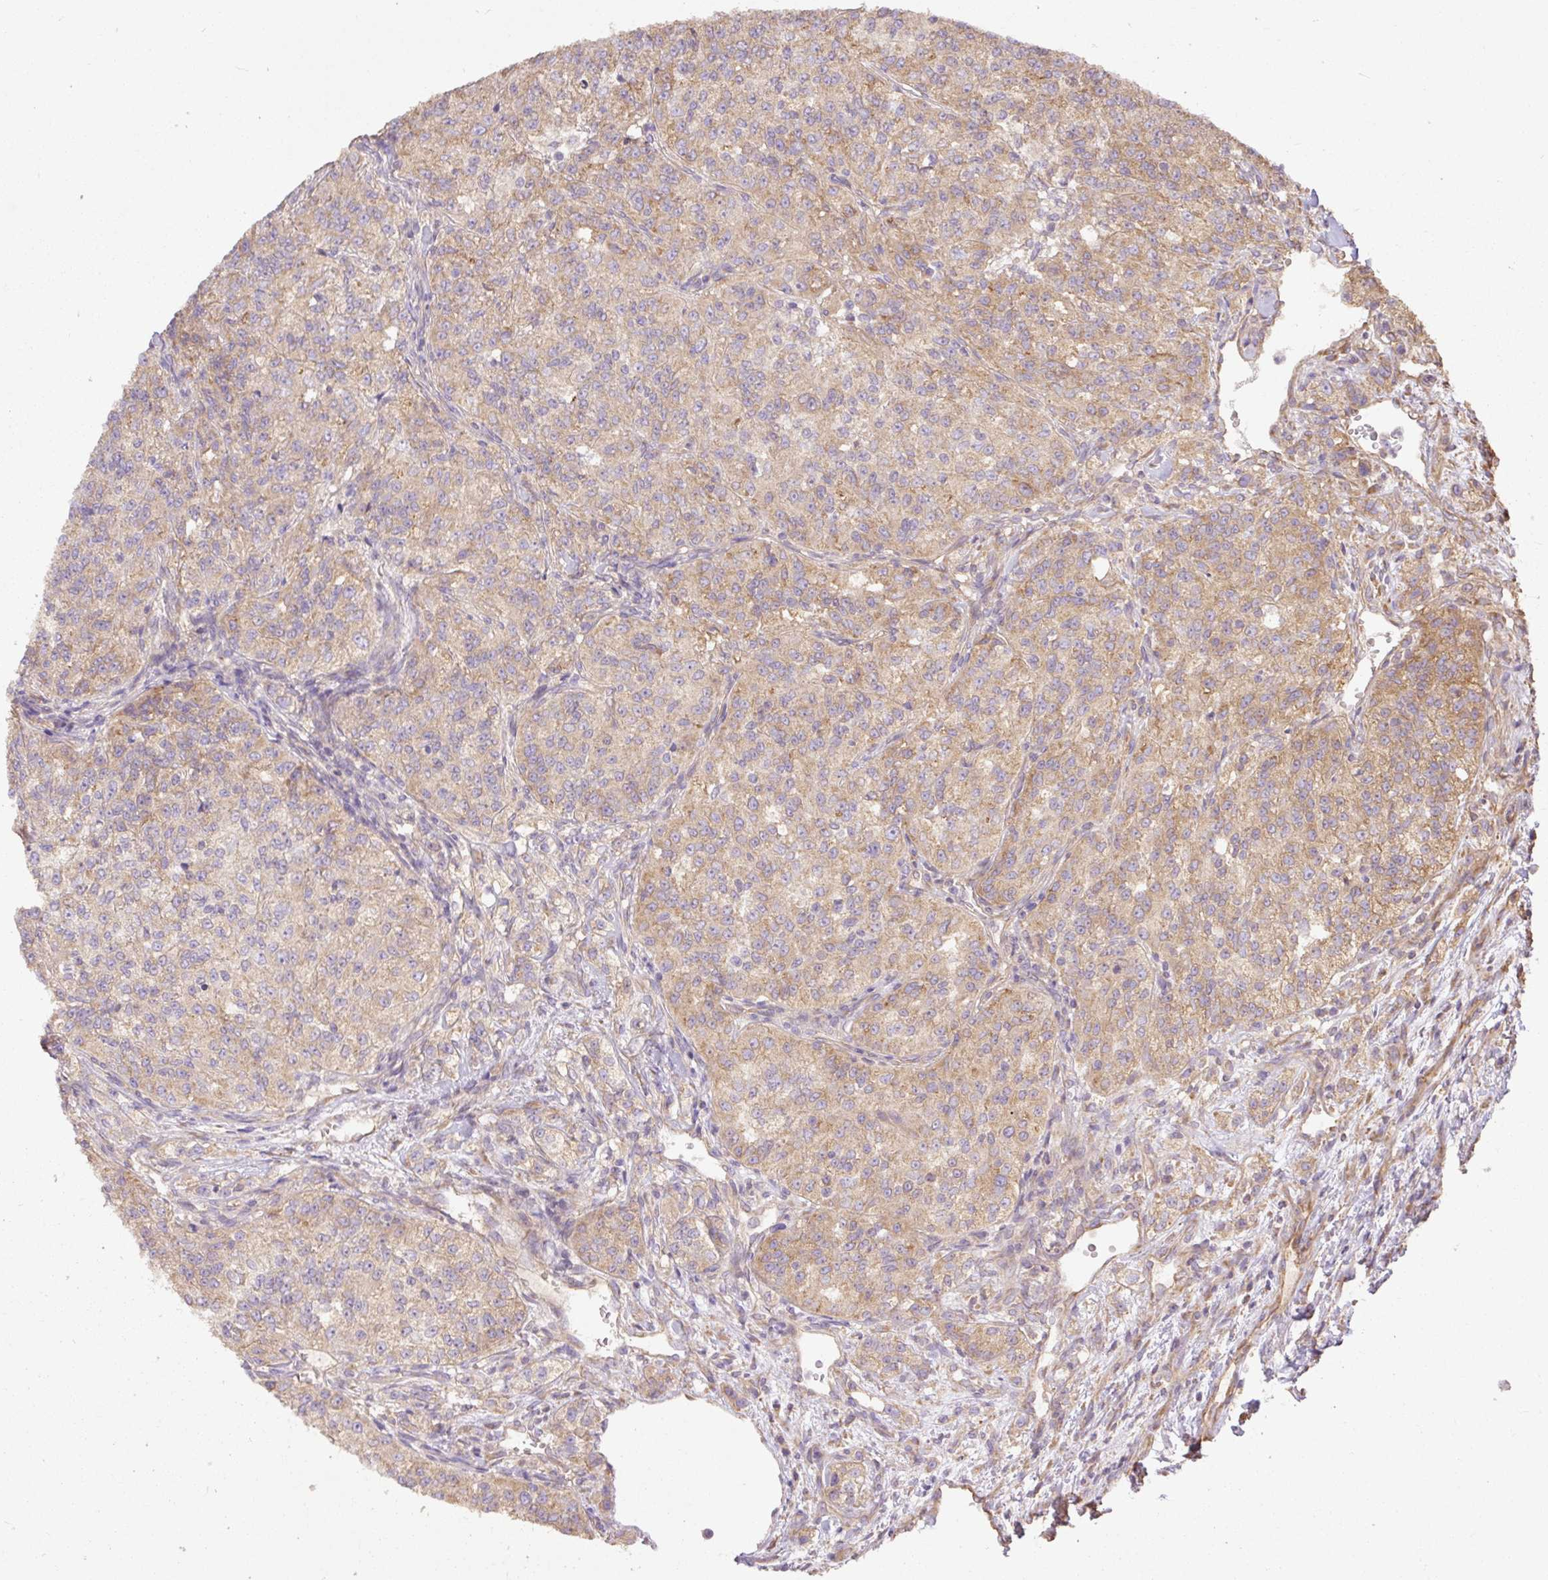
{"staining": {"intensity": "moderate", "quantity": "25%-75%", "location": "cytoplasmic/membranous"}, "tissue": "renal cancer", "cell_type": "Tumor cells", "image_type": "cancer", "snomed": [{"axis": "morphology", "description": "Adenocarcinoma, NOS"}, {"axis": "topography", "description": "Kidney"}], "caption": "DAB immunohistochemical staining of human renal cancer (adenocarcinoma) reveals moderate cytoplasmic/membranous protein positivity in about 25%-75% of tumor cells.", "gene": "DESI1", "patient": {"sex": "female", "age": 63}}